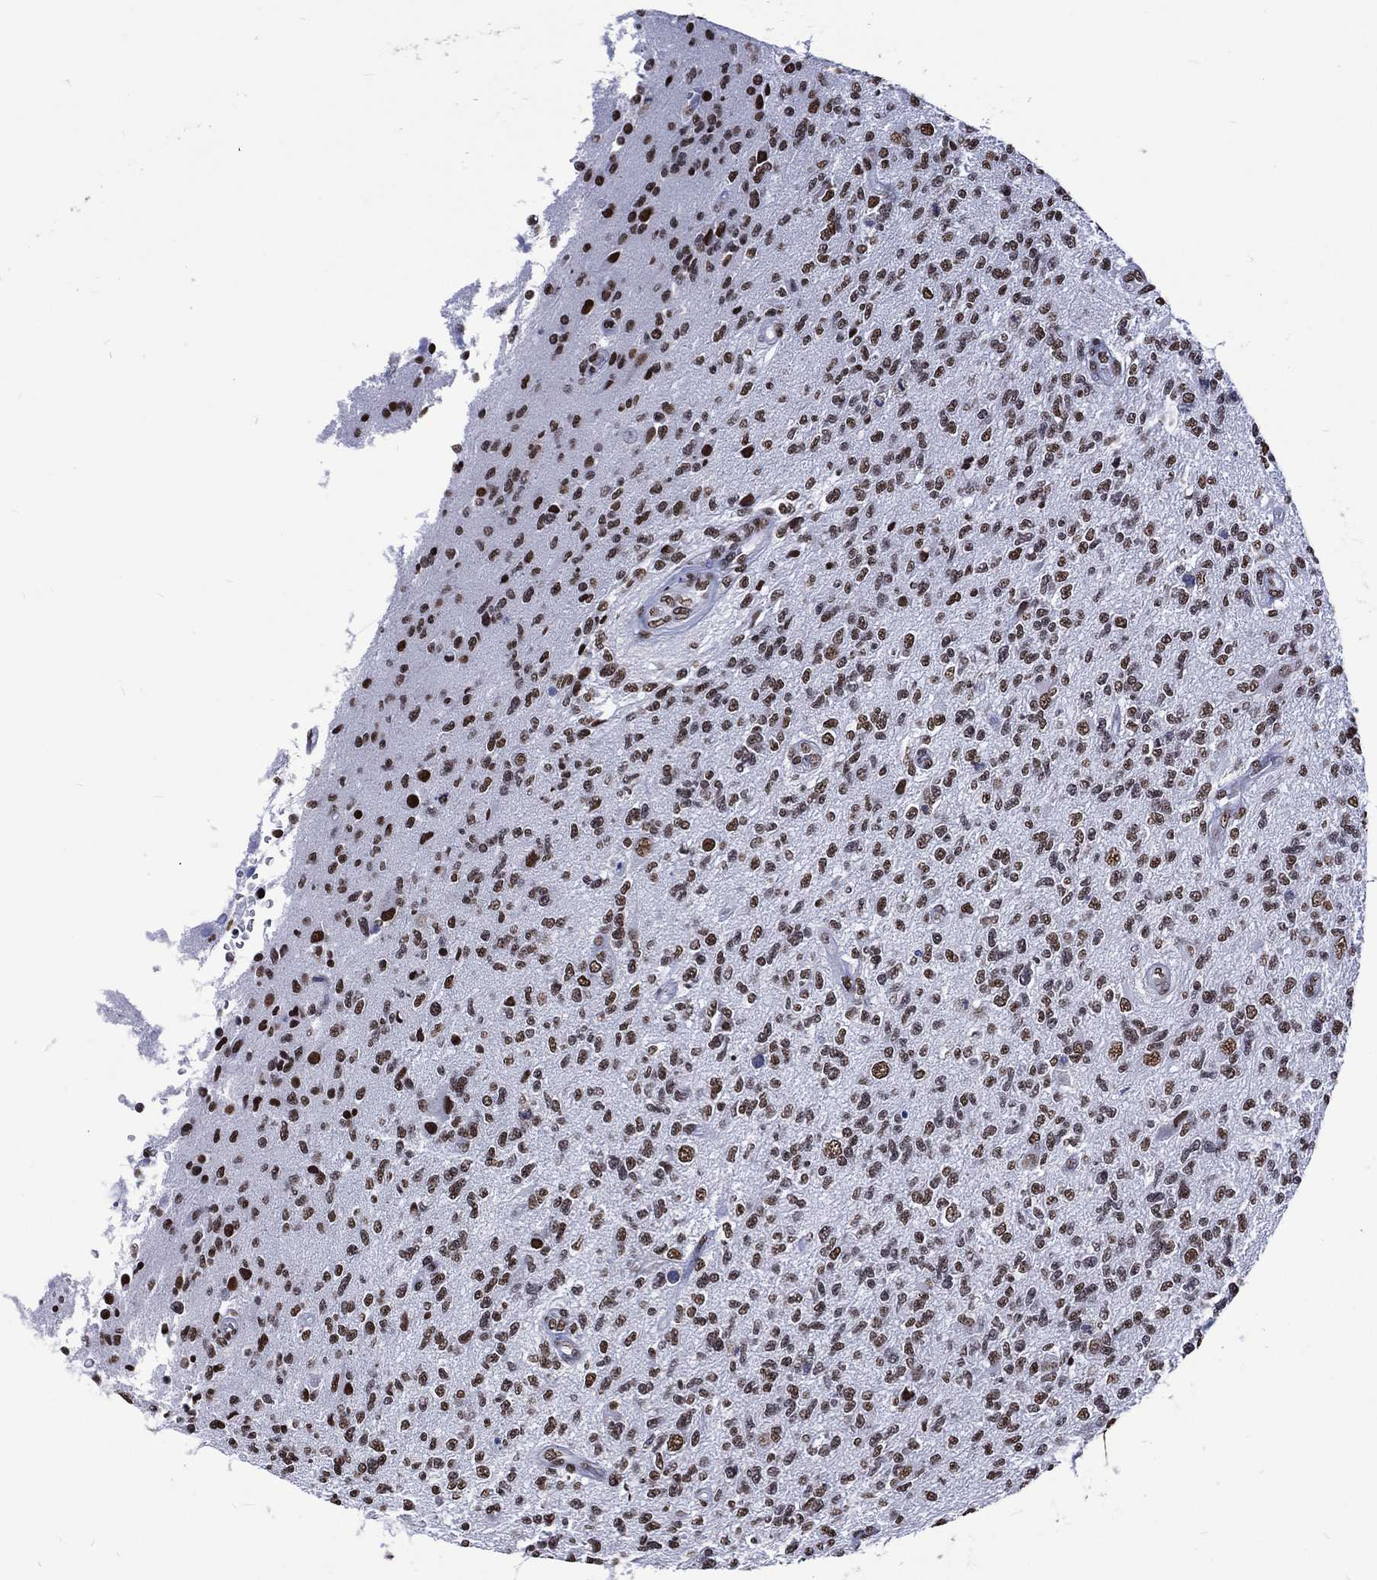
{"staining": {"intensity": "strong", "quantity": ">75%", "location": "nuclear"}, "tissue": "glioma", "cell_type": "Tumor cells", "image_type": "cancer", "snomed": [{"axis": "morphology", "description": "Glioma, malignant, High grade"}, {"axis": "topography", "description": "Brain"}], "caption": "Protein expression analysis of malignant glioma (high-grade) shows strong nuclear expression in approximately >75% of tumor cells. The protein is shown in brown color, while the nuclei are stained blue.", "gene": "RETREG2", "patient": {"sex": "male", "age": 56}}